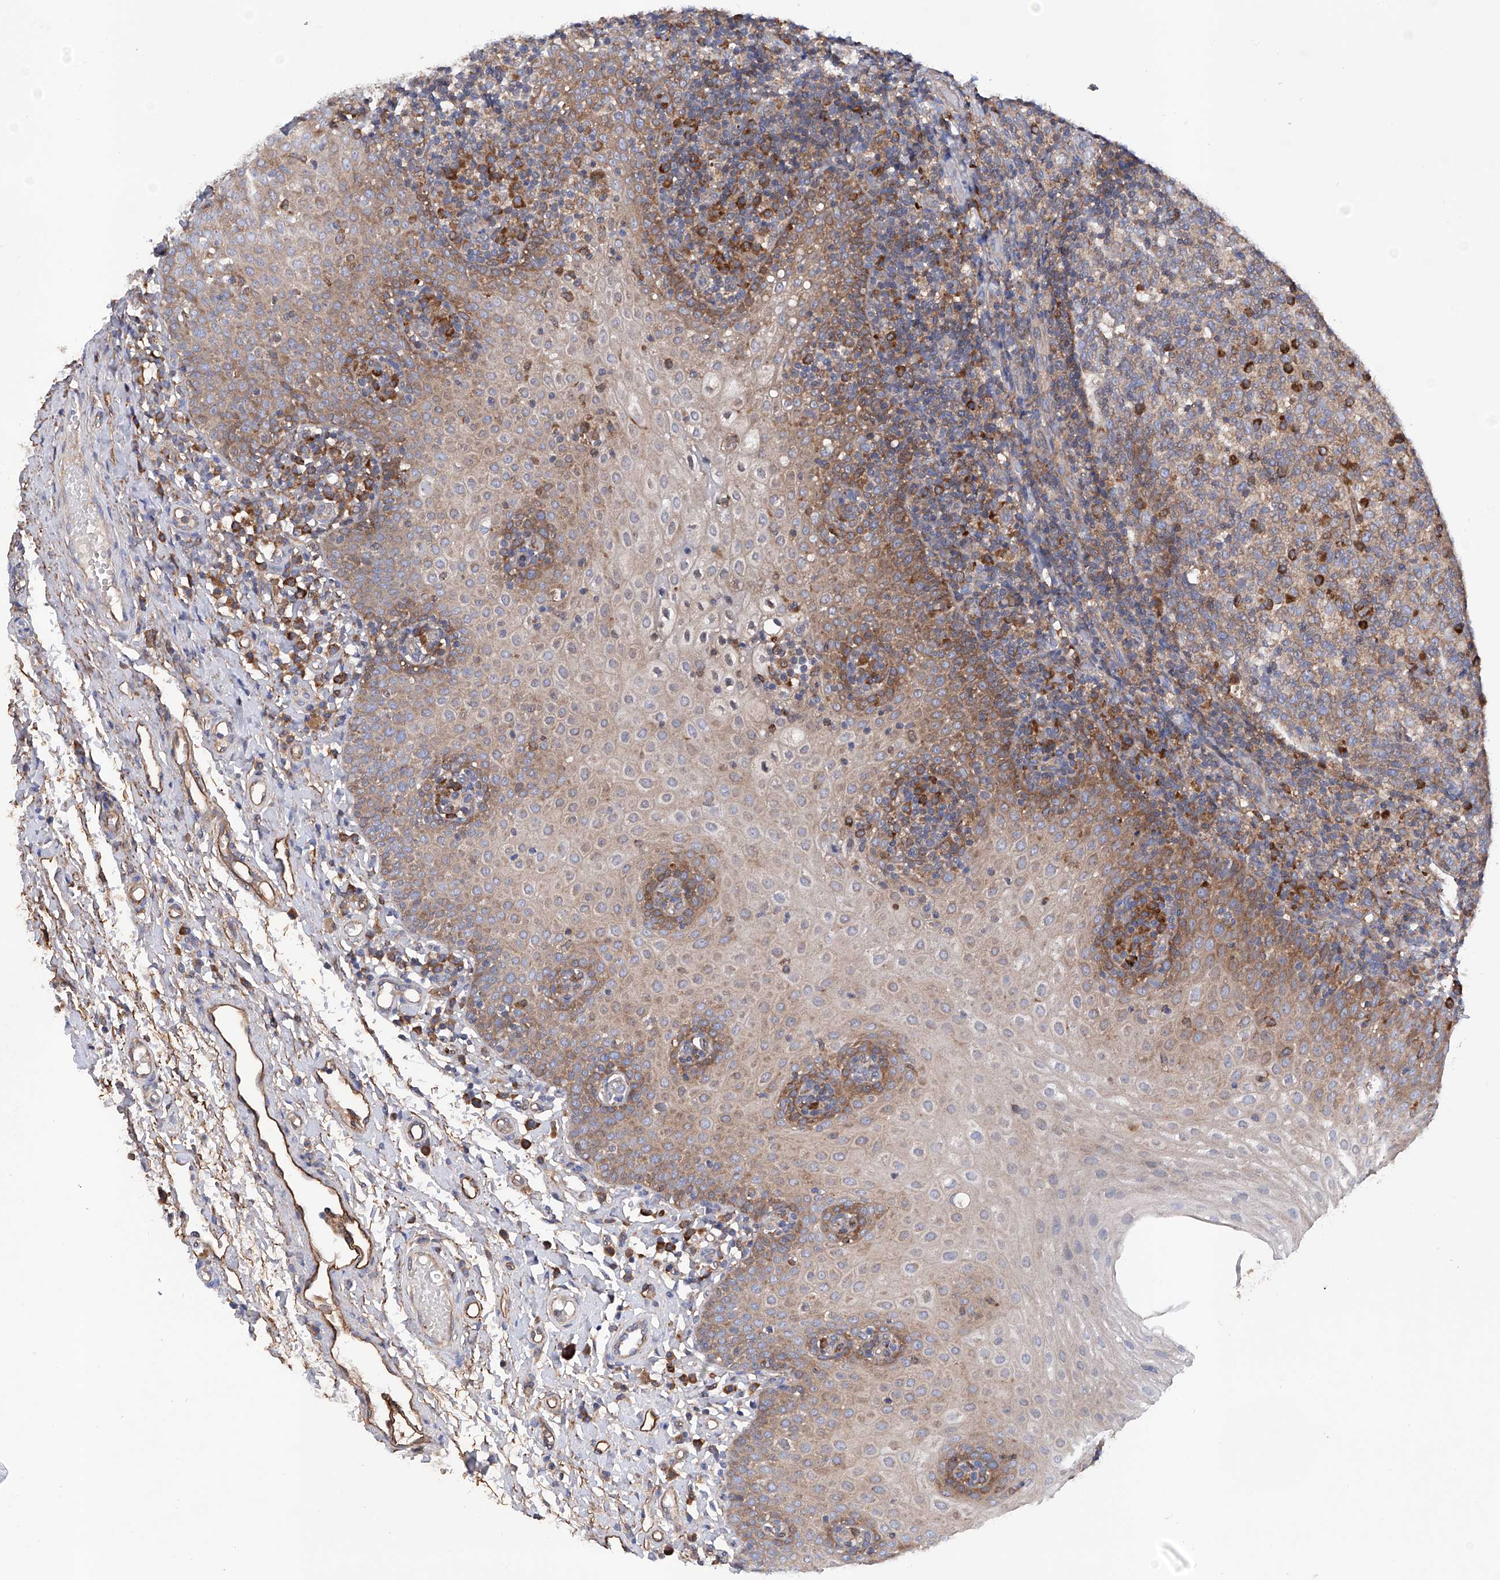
{"staining": {"intensity": "strong", "quantity": "<25%", "location": "cytoplasmic/membranous"}, "tissue": "tonsil", "cell_type": "Germinal center cells", "image_type": "normal", "snomed": [{"axis": "morphology", "description": "Normal tissue, NOS"}, {"axis": "topography", "description": "Tonsil"}], "caption": "DAB immunohistochemical staining of benign tonsil displays strong cytoplasmic/membranous protein staining in about <25% of germinal center cells. Nuclei are stained in blue.", "gene": "INPP5B", "patient": {"sex": "female", "age": 19}}